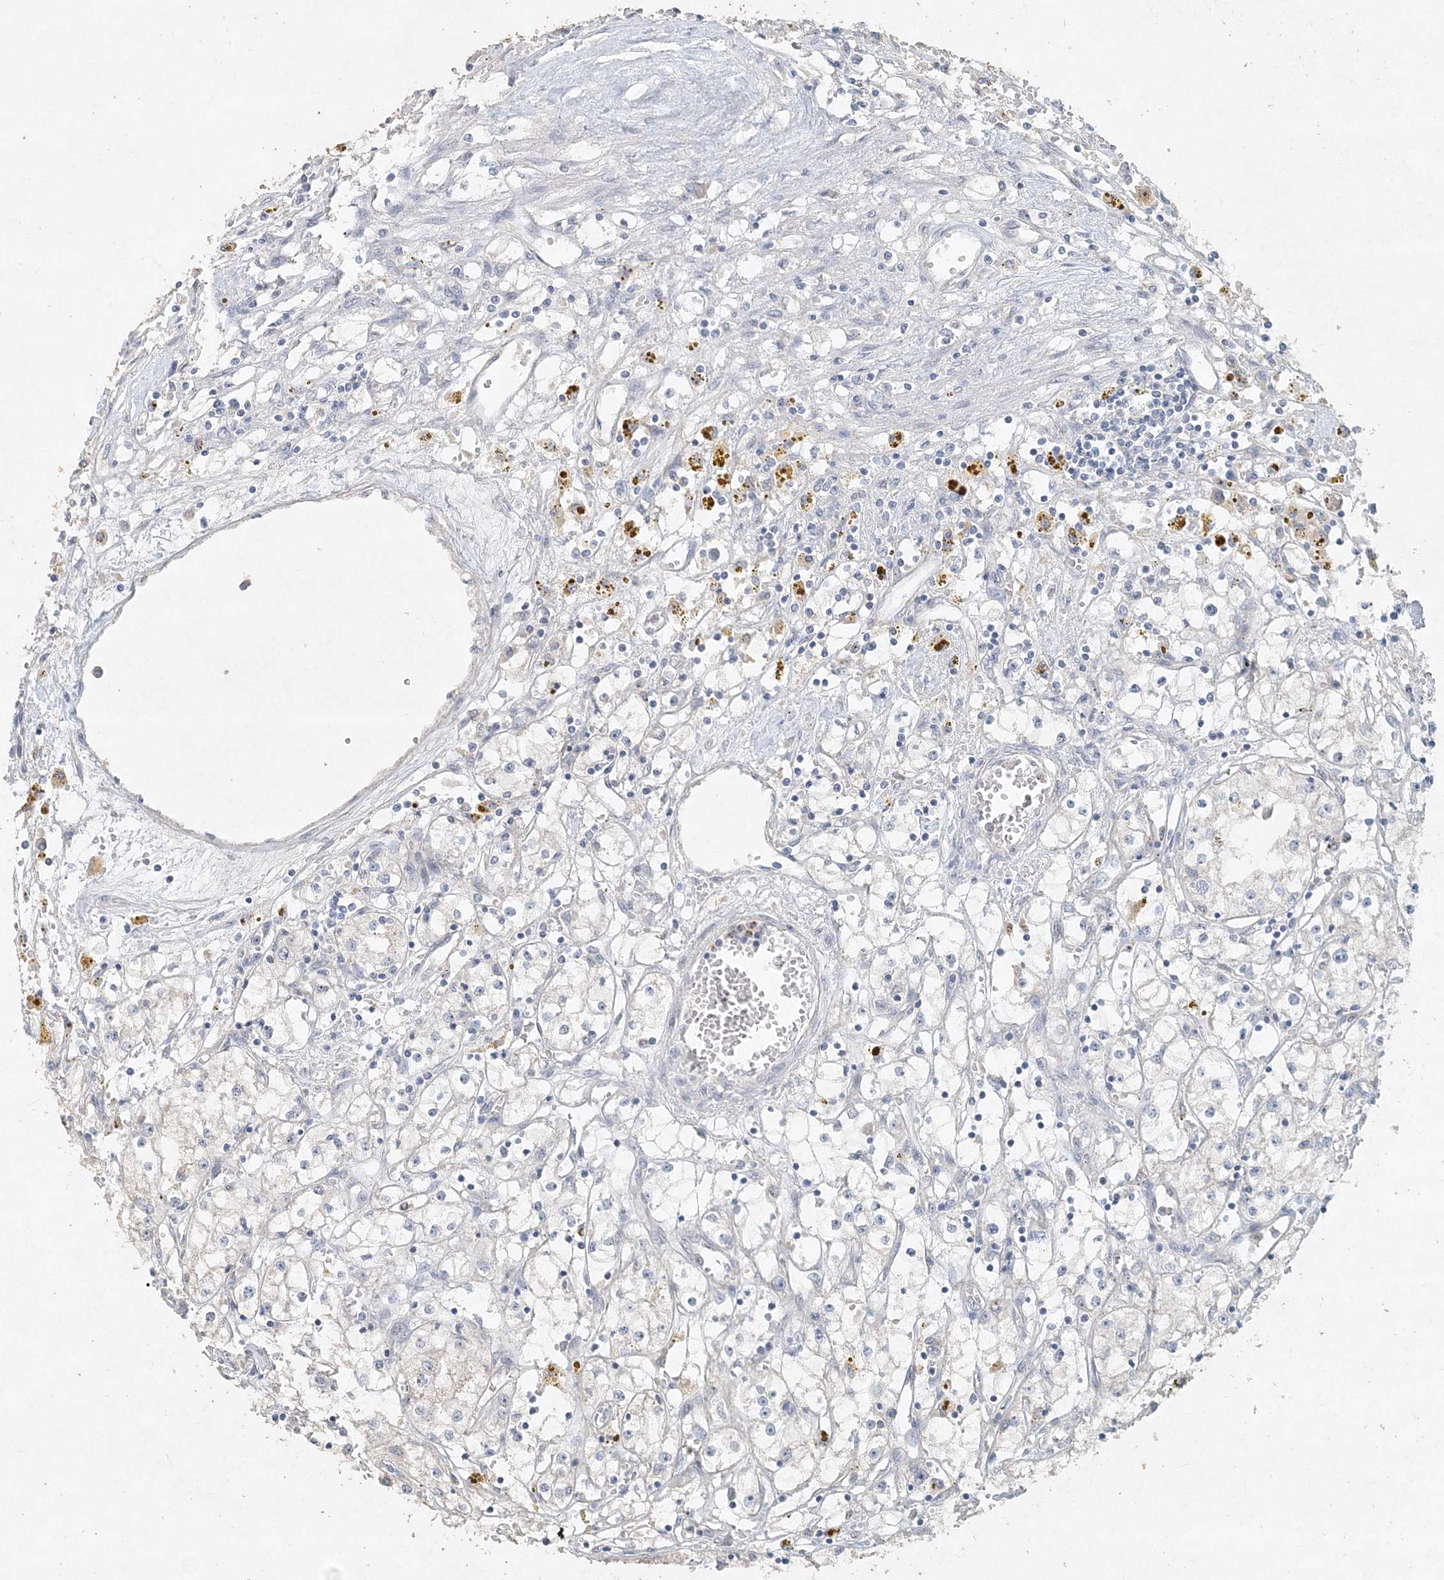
{"staining": {"intensity": "negative", "quantity": "none", "location": "none"}, "tissue": "renal cancer", "cell_type": "Tumor cells", "image_type": "cancer", "snomed": [{"axis": "morphology", "description": "Adenocarcinoma, NOS"}, {"axis": "topography", "description": "Kidney"}], "caption": "Immunohistochemistry photomicrograph of human renal adenocarcinoma stained for a protein (brown), which shows no staining in tumor cells. (DAB IHC visualized using brightfield microscopy, high magnification).", "gene": "DNAH5", "patient": {"sex": "male", "age": 56}}